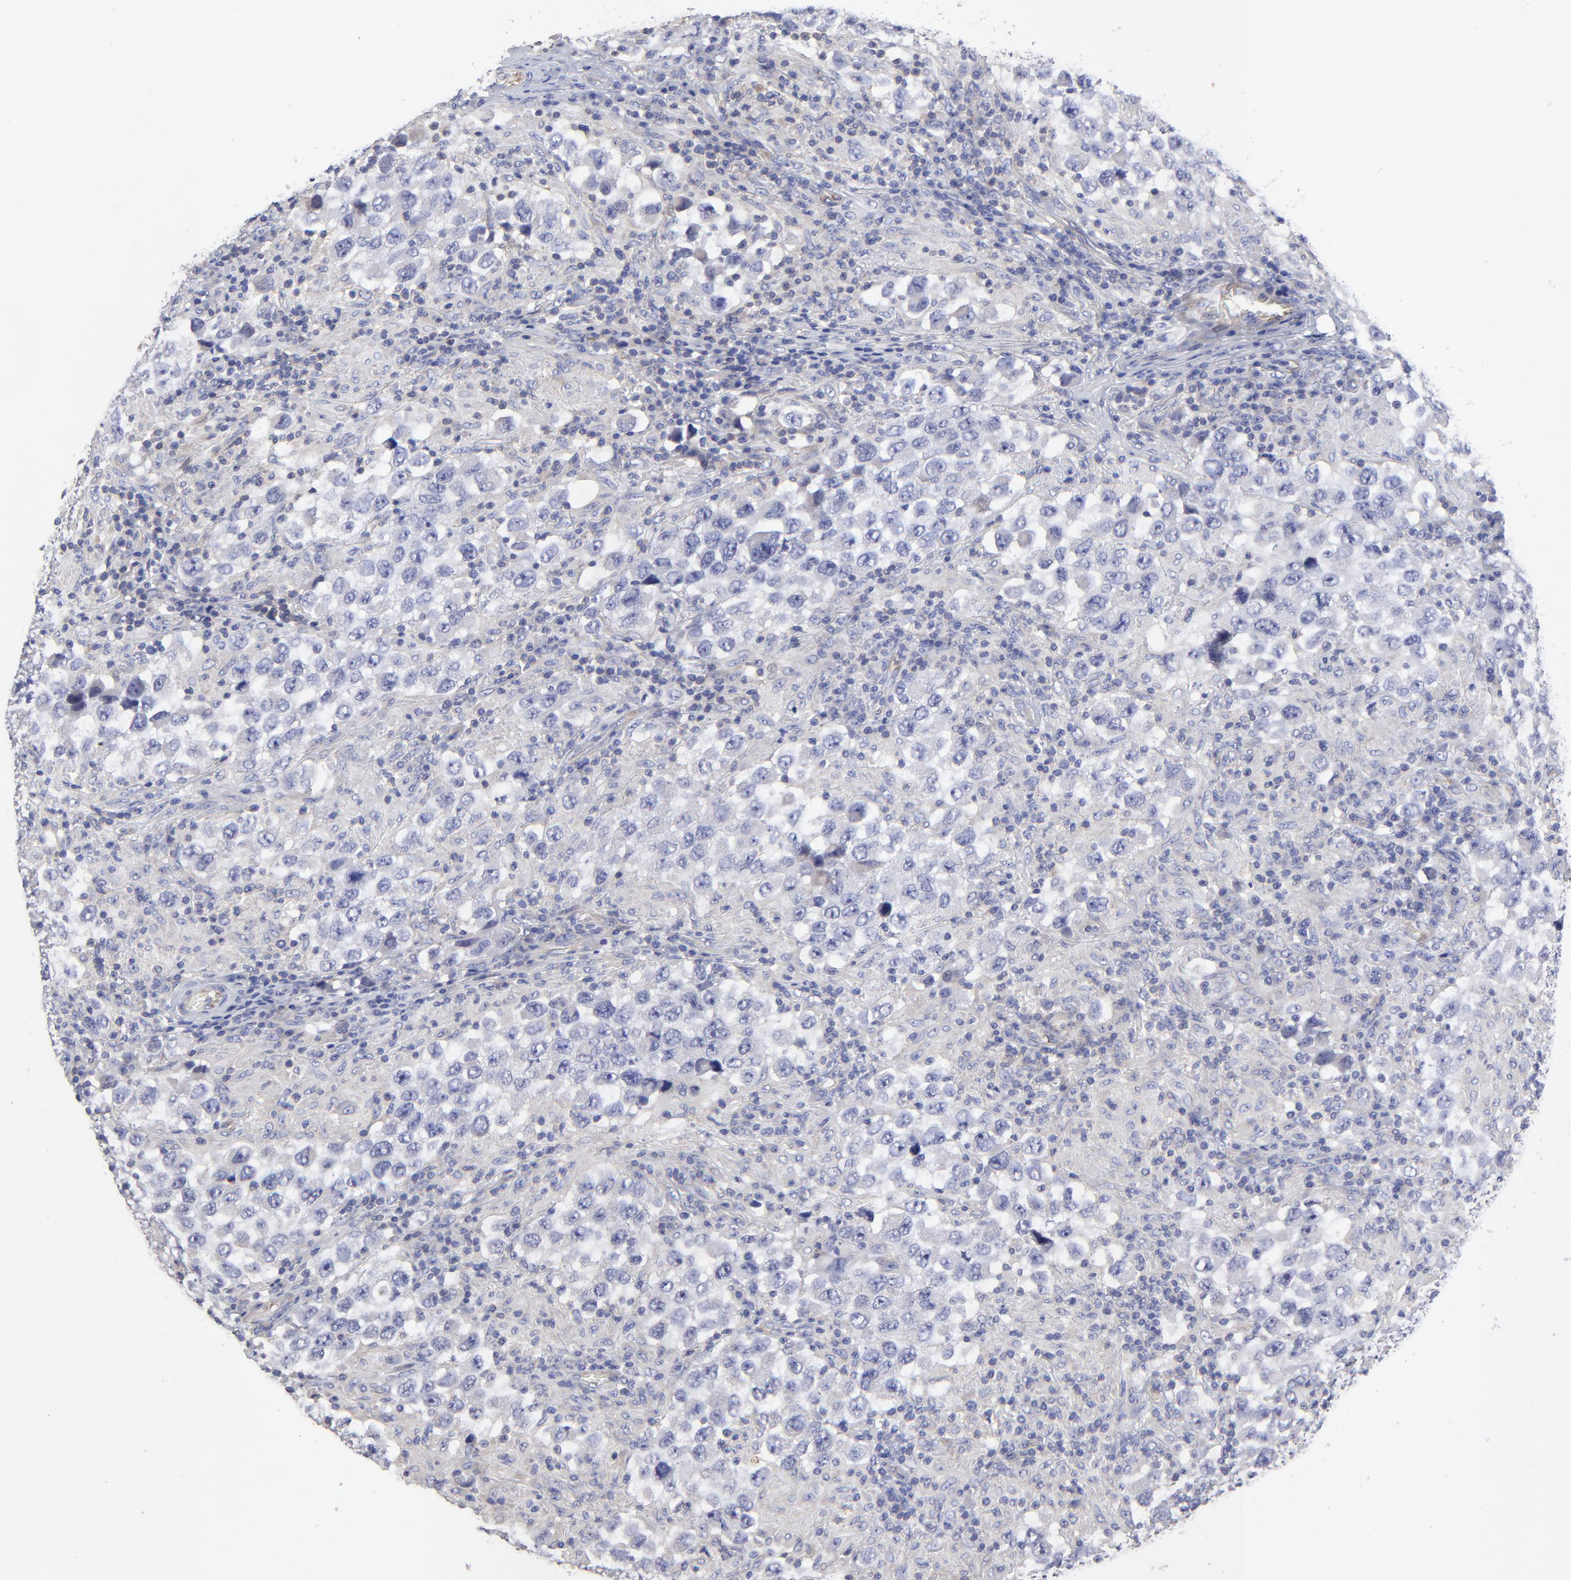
{"staining": {"intensity": "negative", "quantity": "none", "location": "none"}, "tissue": "testis cancer", "cell_type": "Tumor cells", "image_type": "cancer", "snomed": [{"axis": "morphology", "description": "Carcinoma, Embryonal, NOS"}, {"axis": "topography", "description": "Testis"}], "caption": "Testis embryonal carcinoma was stained to show a protein in brown. There is no significant positivity in tumor cells. (Brightfield microscopy of DAB IHC at high magnification).", "gene": "SULF2", "patient": {"sex": "male", "age": 21}}